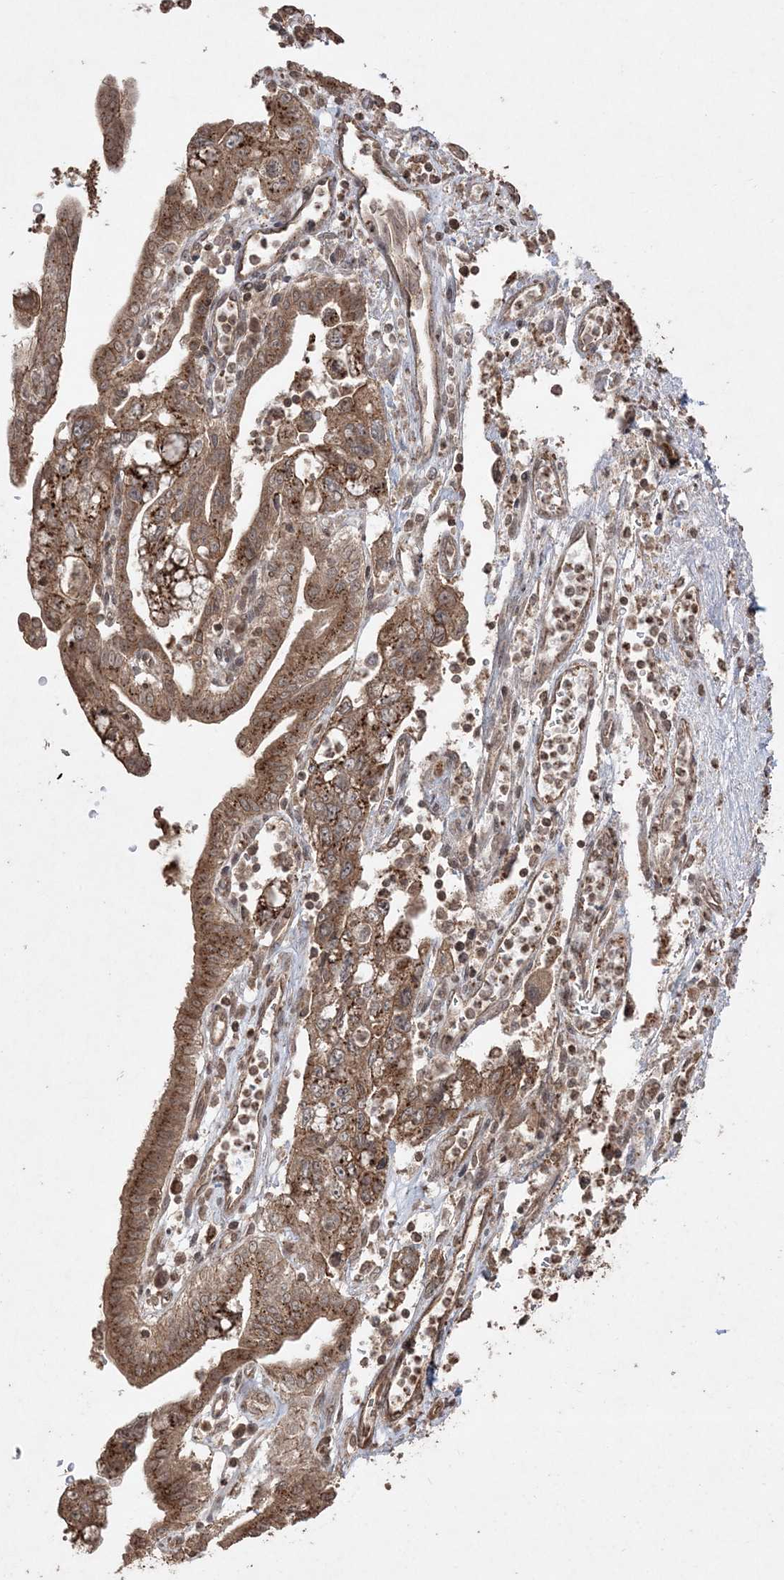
{"staining": {"intensity": "moderate", "quantity": ">75%", "location": "cytoplasmic/membranous"}, "tissue": "pancreatic cancer", "cell_type": "Tumor cells", "image_type": "cancer", "snomed": [{"axis": "morphology", "description": "Adenocarcinoma, NOS"}, {"axis": "topography", "description": "Pancreas"}], "caption": "Pancreatic cancer (adenocarcinoma) stained with a protein marker shows moderate staining in tumor cells.", "gene": "EHHADH", "patient": {"sex": "female", "age": 73}}